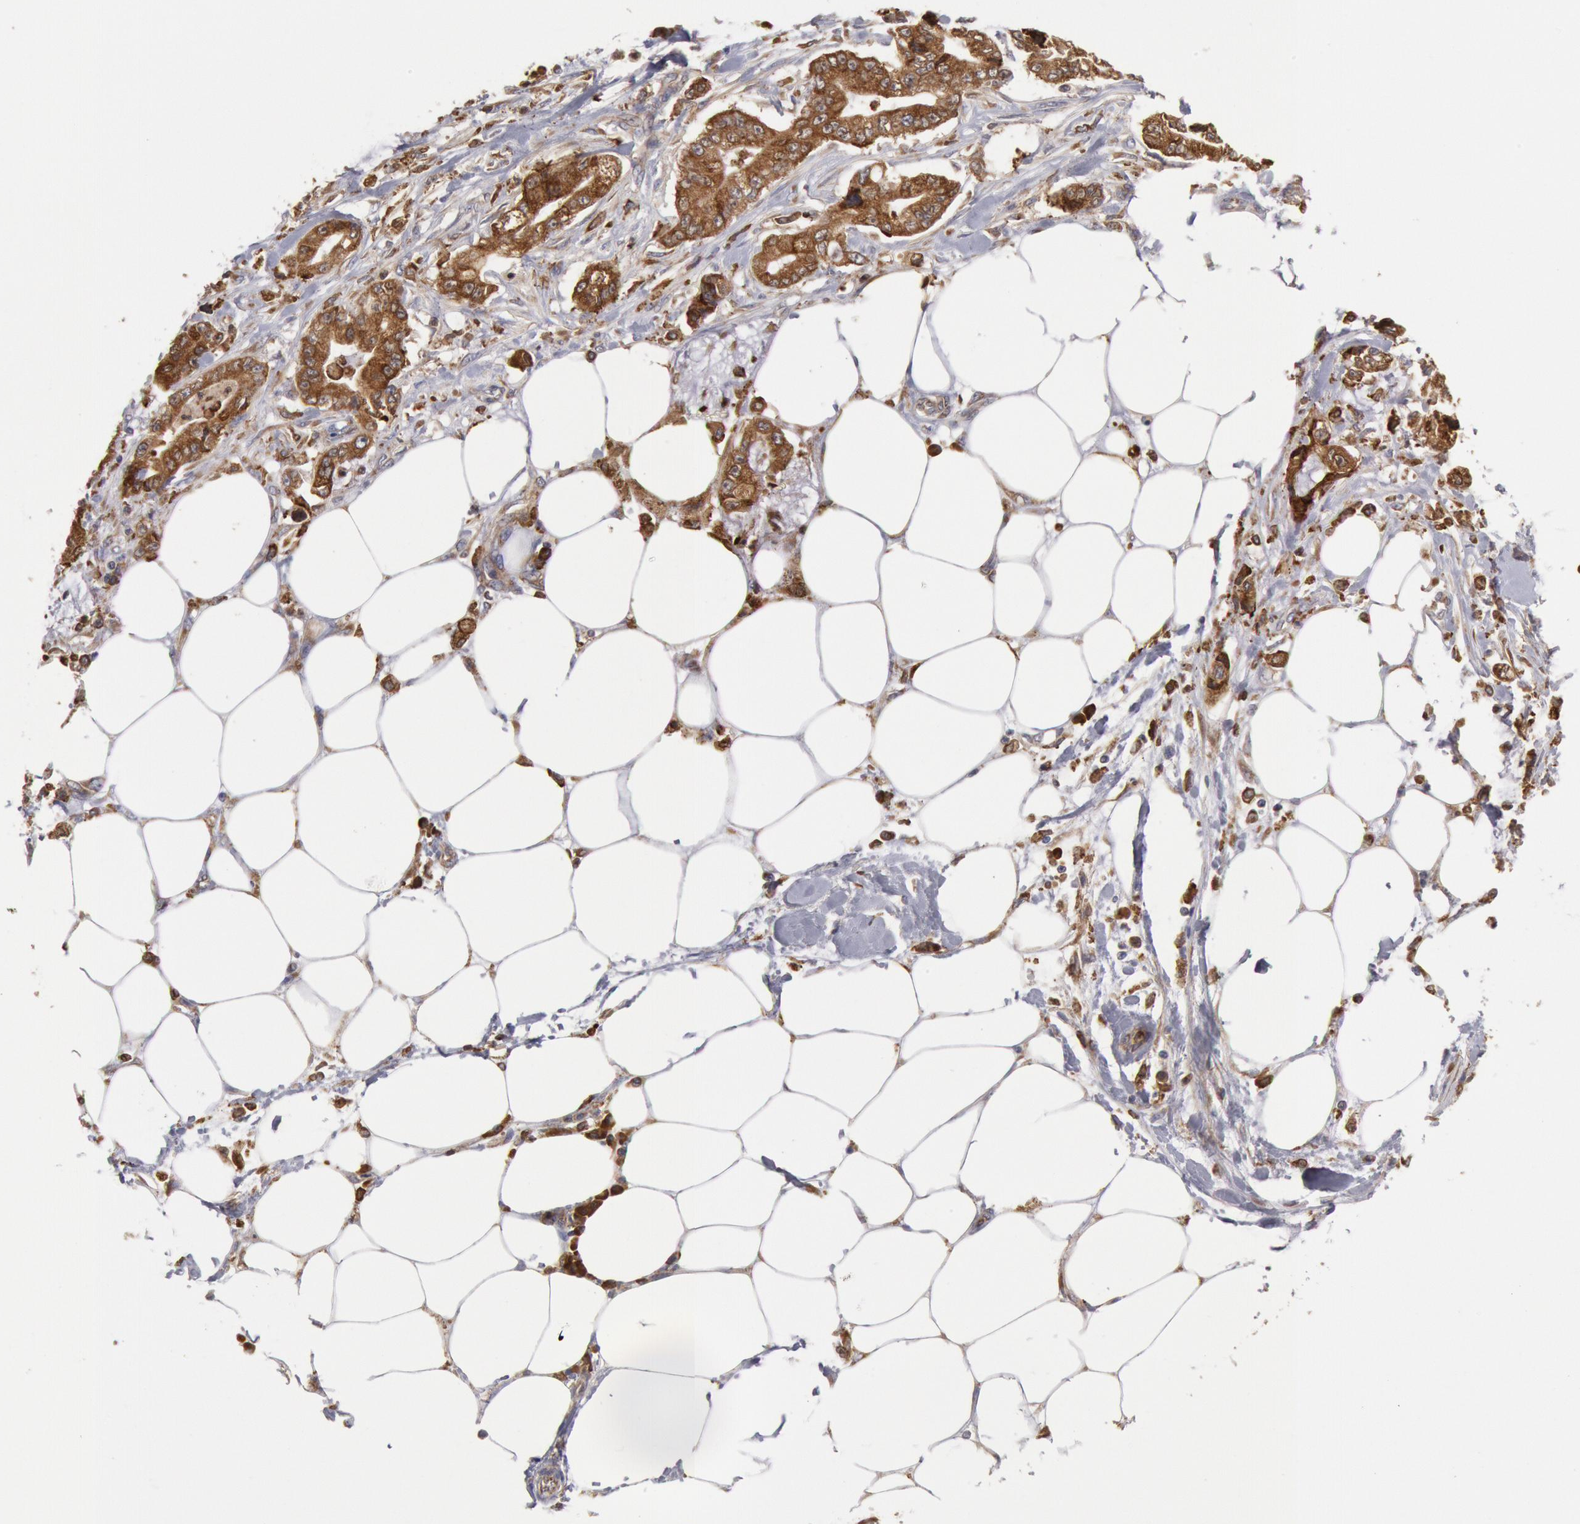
{"staining": {"intensity": "strong", "quantity": ">75%", "location": "cytoplasmic/membranous"}, "tissue": "pancreatic cancer", "cell_type": "Tumor cells", "image_type": "cancer", "snomed": [{"axis": "morphology", "description": "Adenocarcinoma, NOS"}, {"axis": "topography", "description": "Pancreas"}, {"axis": "topography", "description": "Stomach, upper"}], "caption": "High-magnification brightfield microscopy of pancreatic adenocarcinoma stained with DAB (brown) and counterstained with hematoxylin (blue). tumor cells exhibit strong cytoplasmic/membranous positivity is appreciated in about>75% of cells.", "gene": "ERP44", "patient": {"sex": "male", "age": 77}}